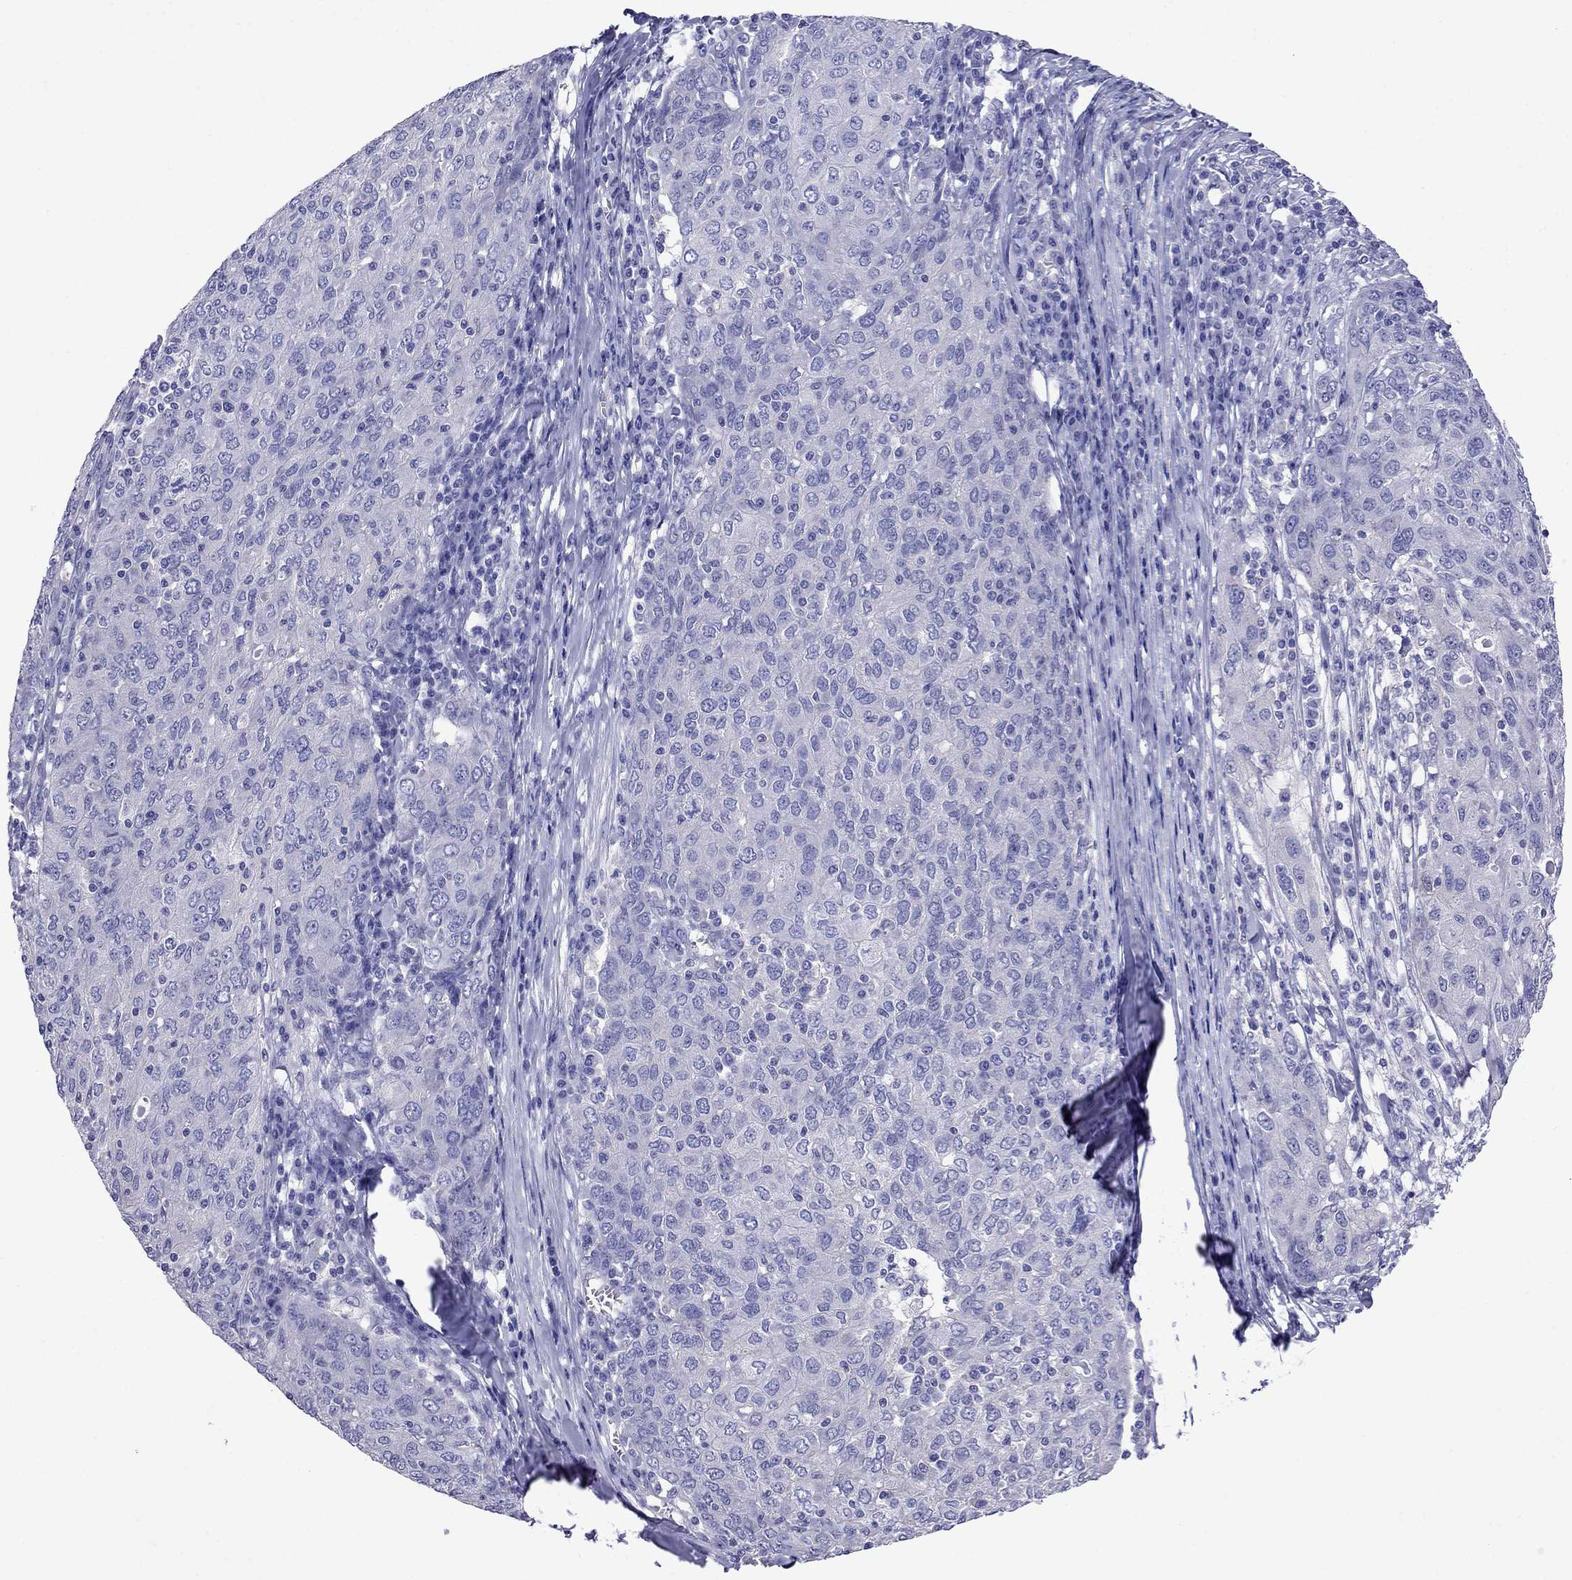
{"staining": {"intensity": "negative", "quantity": "none", "location": "none"}, "tissue": "ovarian cancer", "cell_type": "Tumor cells", "image_type": "cancer", "snomed": [{"axis": "morphology", "description": "Carcinoma, endometroid"}, {"axis": "topography", "description": "Ovary"}], "caption": "This is an immunohistochemistry image of human ovarian endometroid carcinoma. There is no expression in tumor cells.", "gene": "SCG2", "patient": {"sex": "female", "age": 50}}